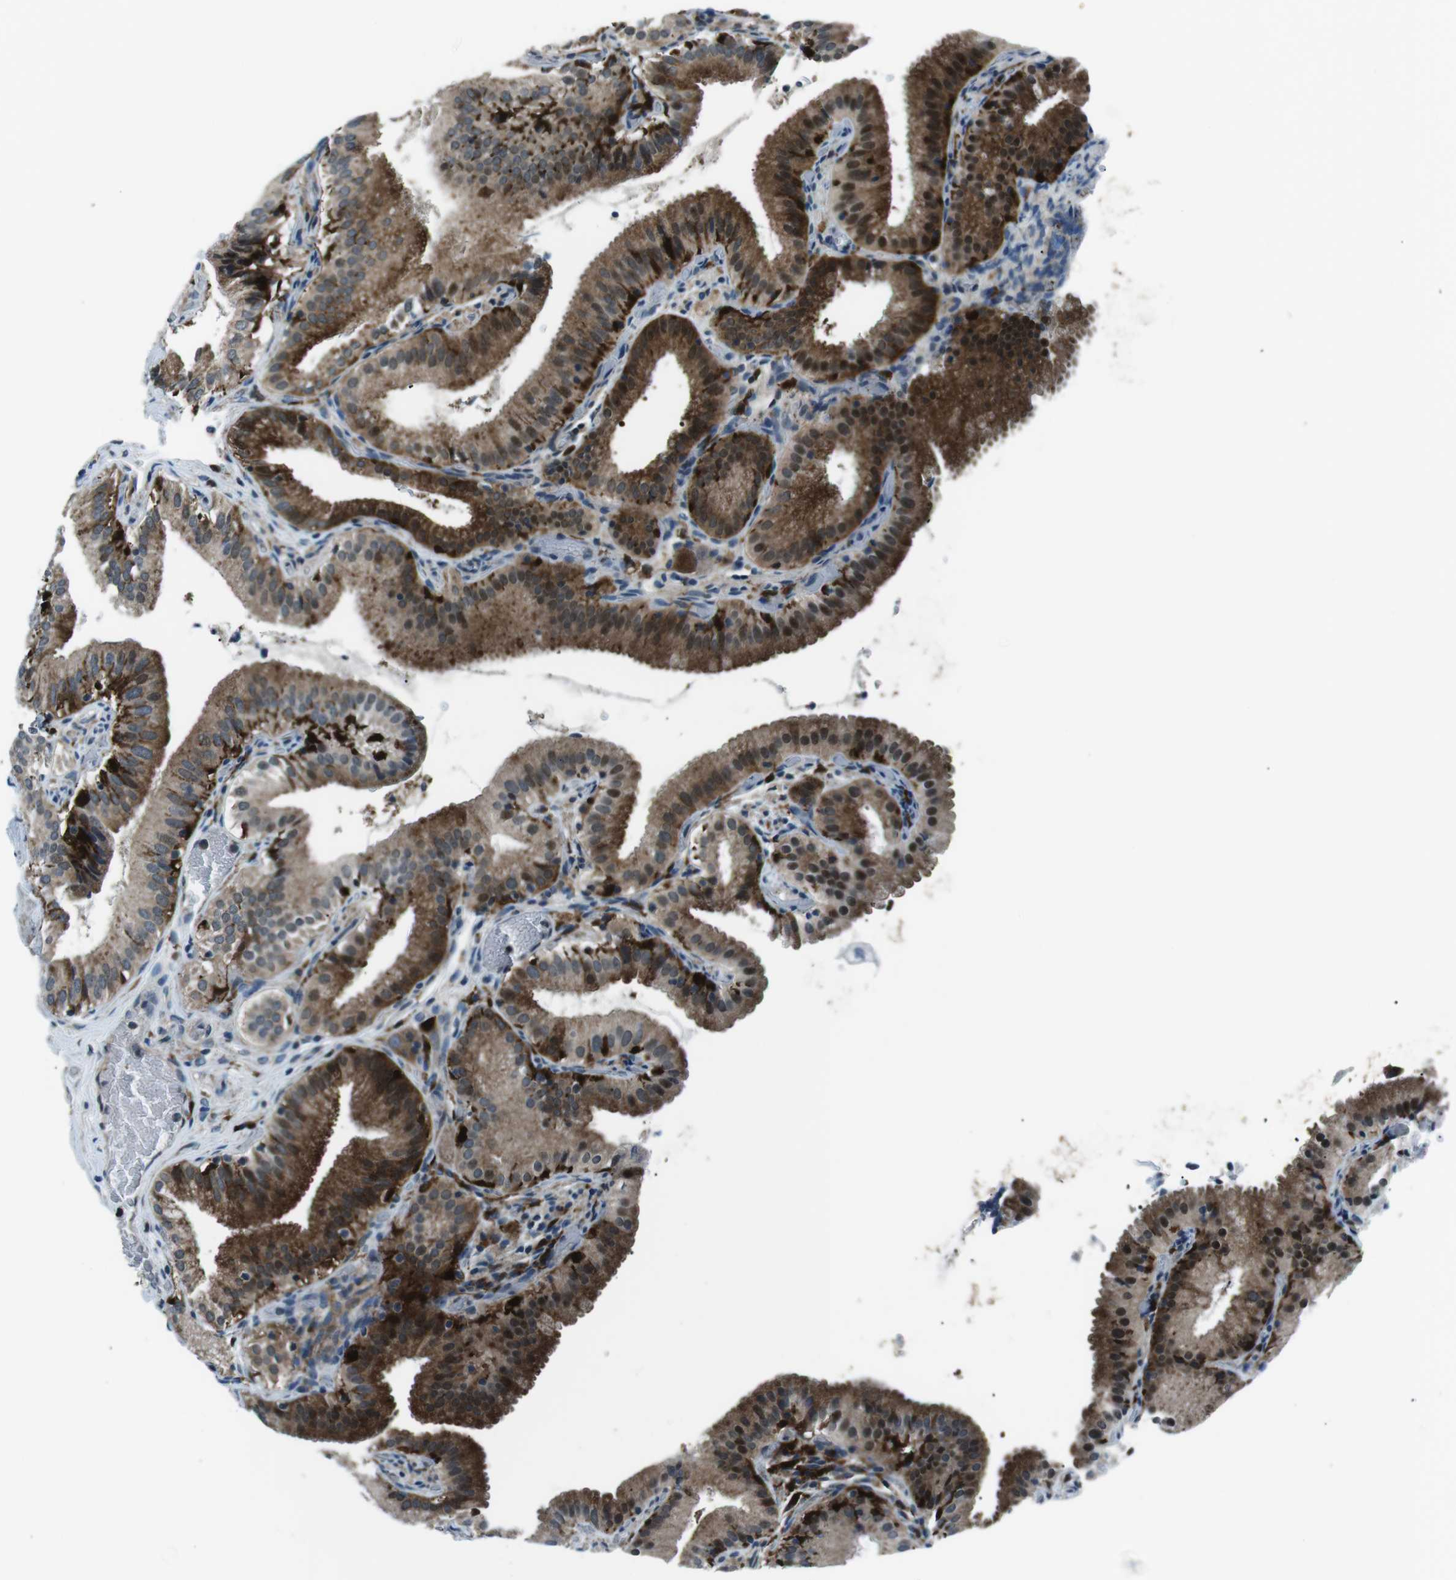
{"staining": {"intensity": "strong", "quantity": ">75%", "location": "cytoplasmic/membranous"}, "tissue": "gallbladder", "cell_type": "Glandular cells", "image_type": "normal", "snomed": [{"axis": "morphology", "description": "Normal tissue, NOS"}, {"axis": "topography", "description": "Gallbladder"}], "caption": "Brown immunohistochemical staining in benign human gallbladder reveals strong cytoplasmic/membranous expression in approximately >75% of glandular cells. Nuclei are stained in blue.", "gene": "BLNK", "patient": {"sex": "male", "age": 54}}